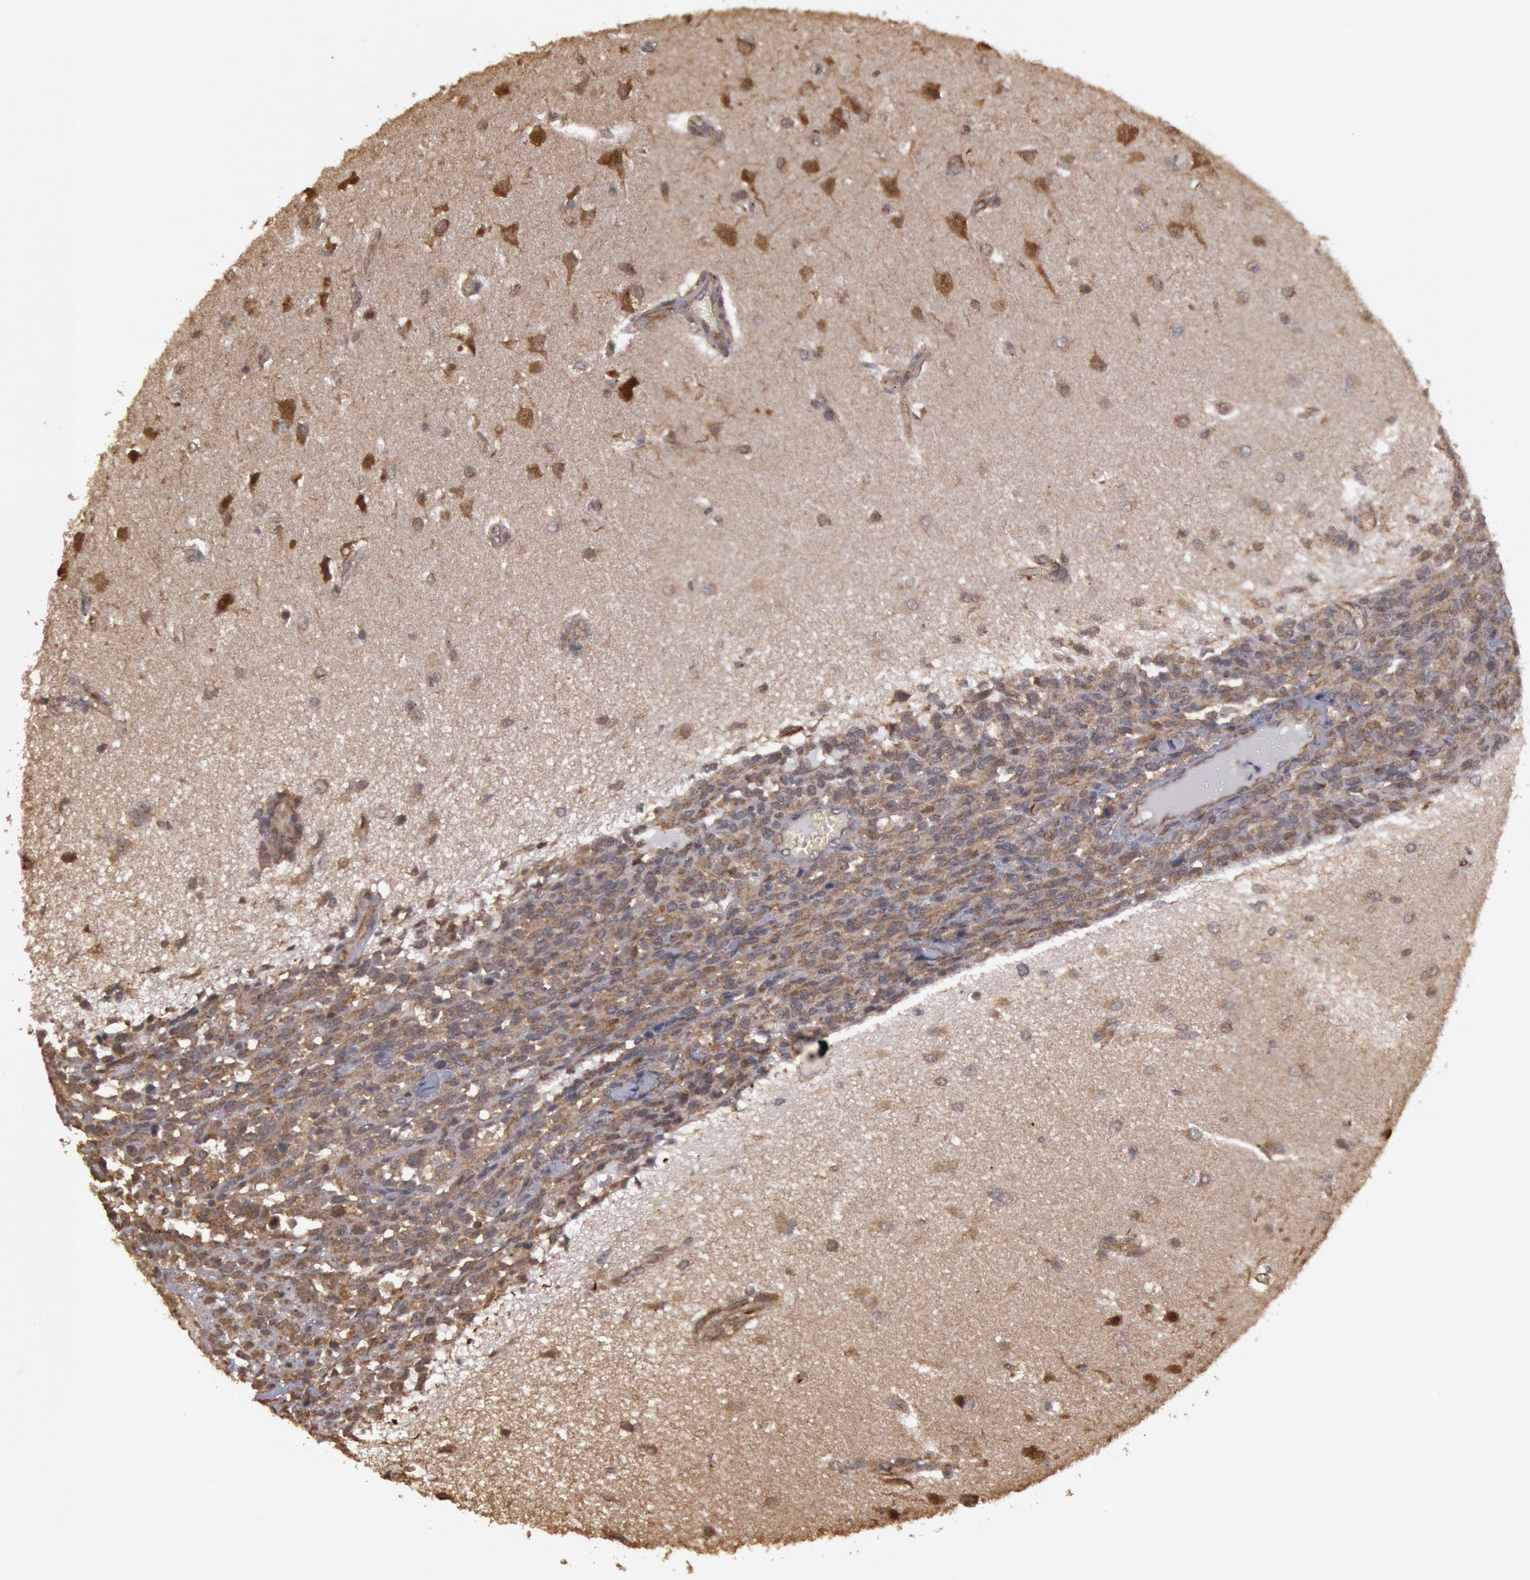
{"staining": {"intensity": "moderate", "quantity": "25%-75%", "location": "cytoplasmic/membranous,nuclear"}, "tissue": "glioma", "cell_type": "Tumor cells", "image_type": "cancer", "snomed": [{"axis": "morphology", "description": "Glioma, malignant, High grade"}, {"axis": "topography", "description": "Brain"}], "caption": "This is an image of immunohistochemistry (IHC) staining of high-grade glioma (malignant), which shows moderate expression in the cytoplasmic/membranous and nuclear of tumor cells.", "gene": "USP14", "patient": {"sex": "male", "age": 66}}